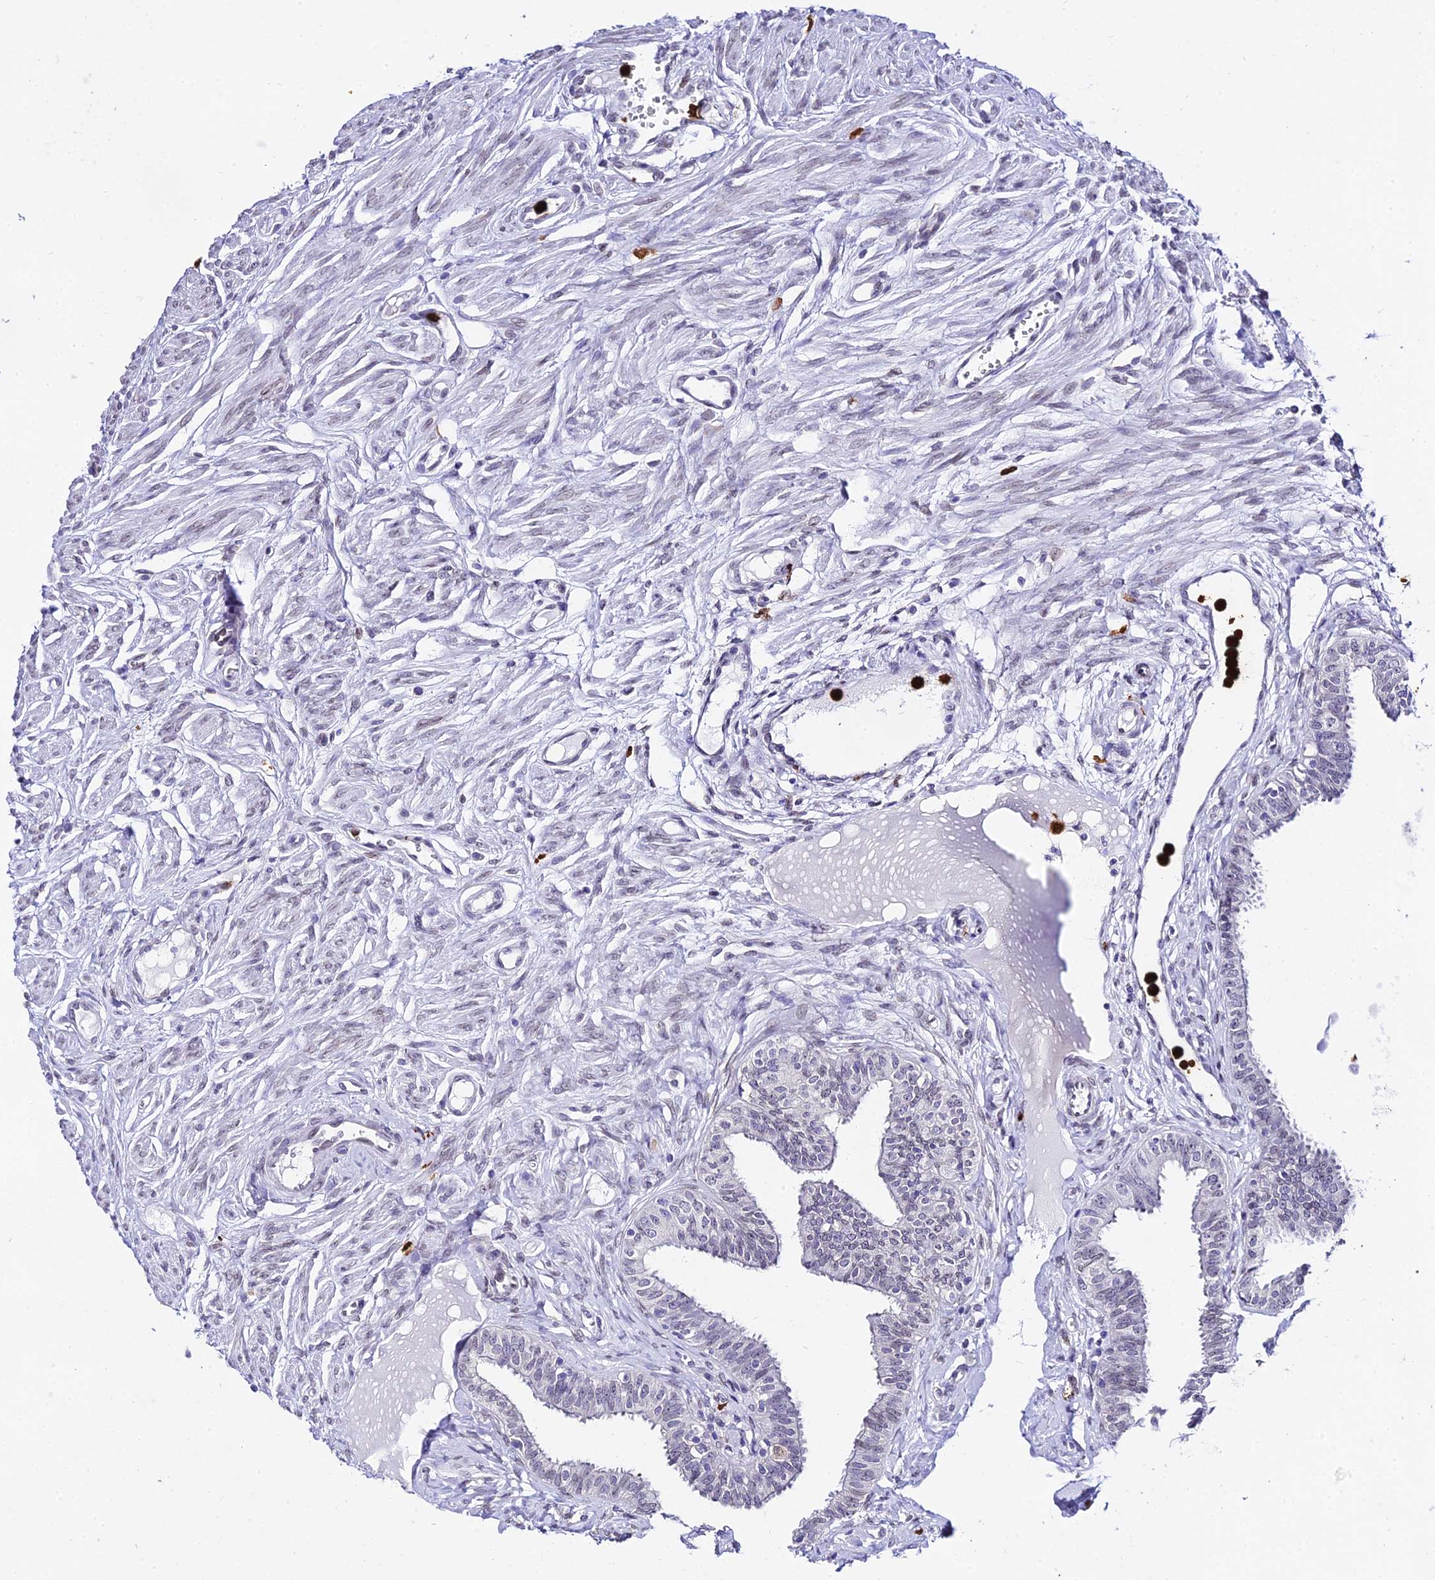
{"staining": {"intensity": "weak", "quantity": "25%-75%", "location": "nuclear"}, "tissue": "fallopian tube", "cell_type": "Glandular cells", "image_type": "normal", "snomed": [{"axis": "morphology", "description": "Normal tissue, NOS"}, {"axis": "morphology", "description": "Carcinoma, NOS"}, {"axis": "topography", "description": "Fallopian tube"}, {"axis": "topography", "description": "Ovary"}], "caption": "An IHC photomicrograph of benign tissue is shown. Protein staining in brown shows weak nuclear positivity in fallopian tube within glandular cells. The staining was performed using DAB to visualize the protein expression in brown, while the nuclei were stained in blue with hematoxylin (Magnification: 20x).", "gene": "MCM10", "patient": {"sex": "female", "age": 59}}